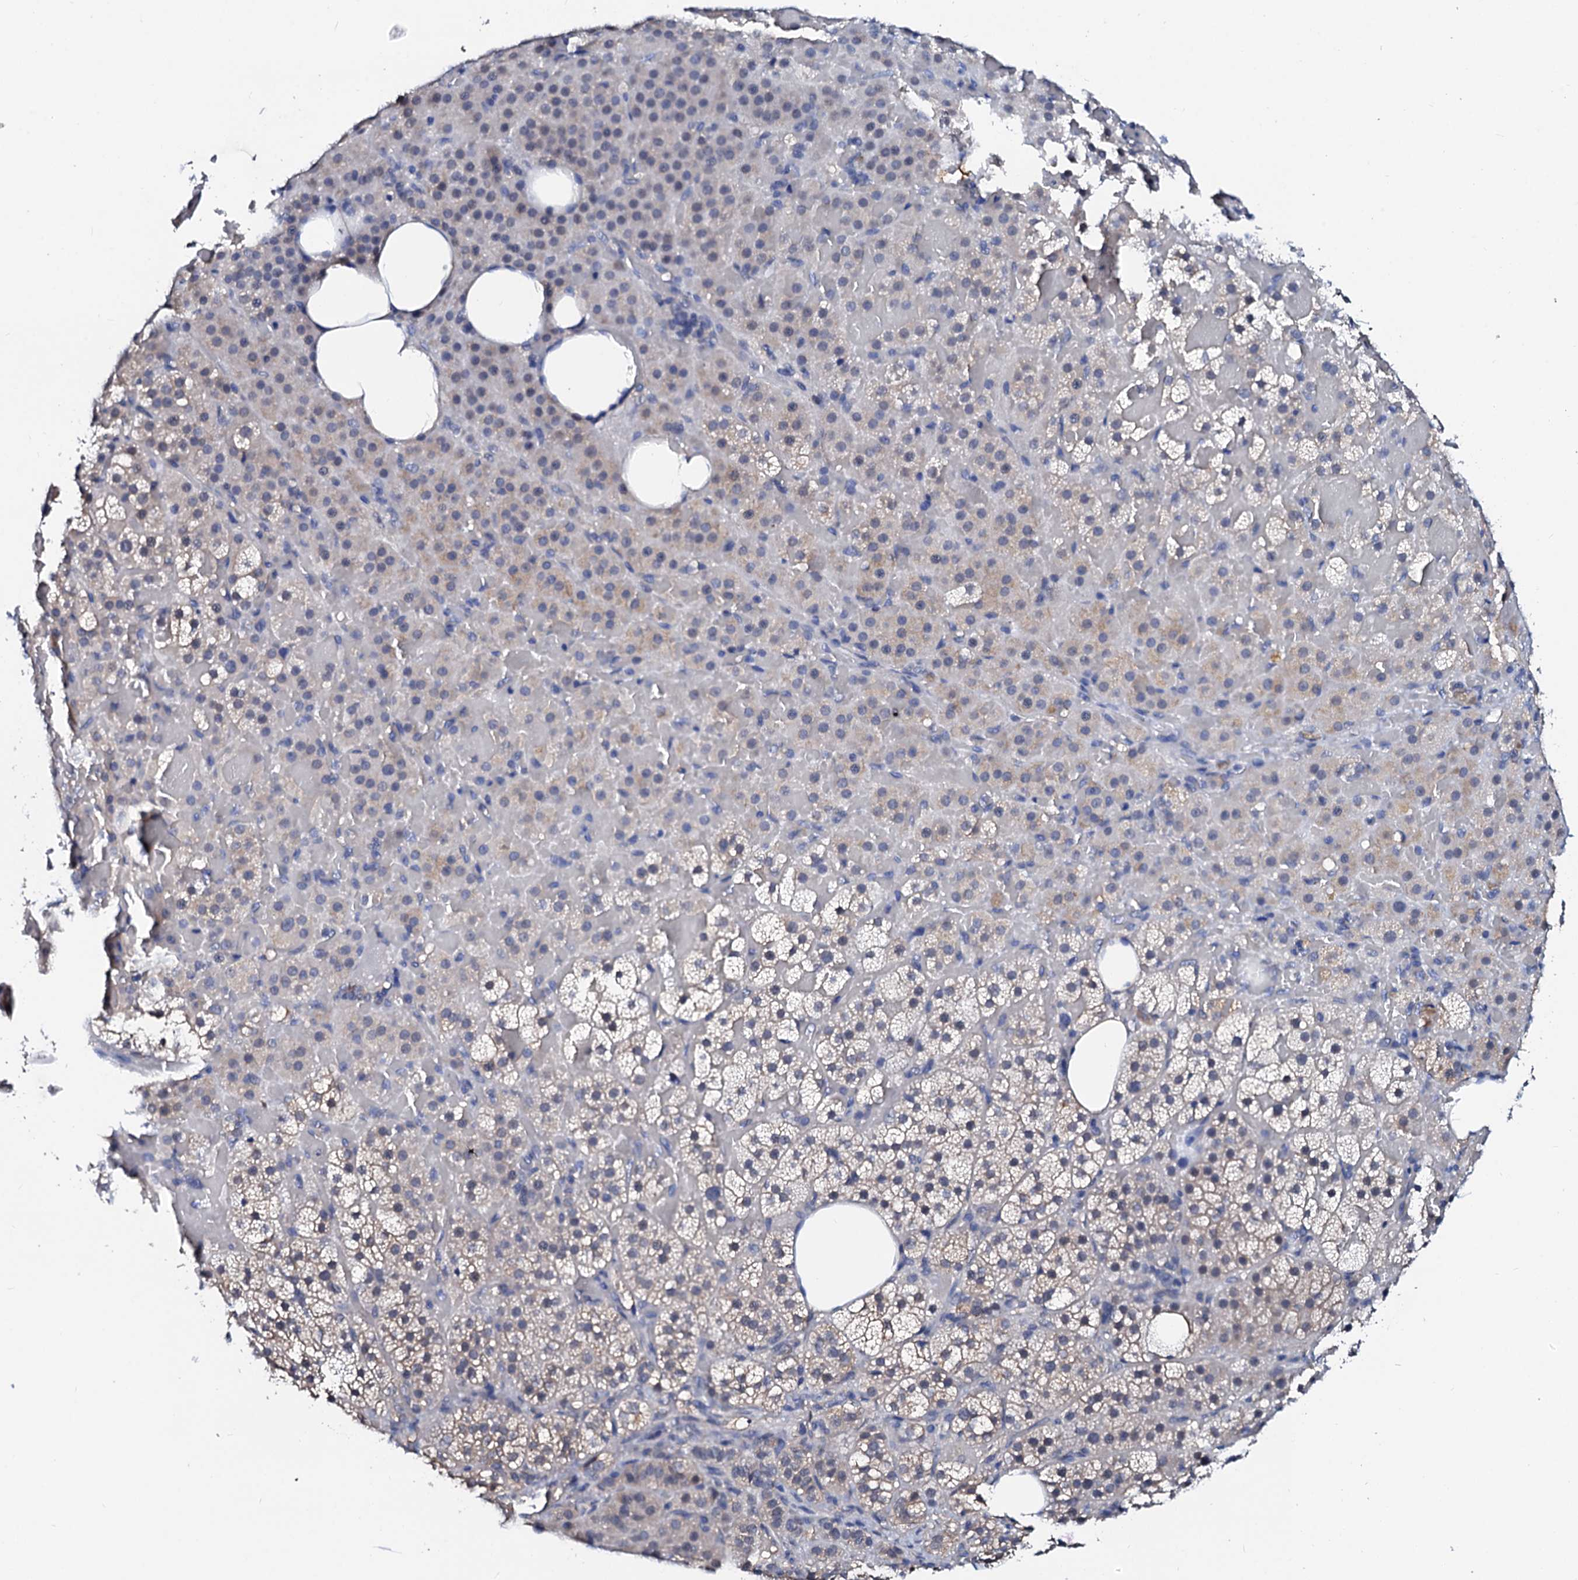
{"staining": {"intensity": "weak", "quantity": "<25%", "location": "cytoplasmic/membranous"}, "tissue": "adrenal gland", "cell_type": "Glandular cells", "image_type": "normal", "snomed": [{"axis": "morphology", "description": "Normal tissue, NOS"}, {"axis": "topography", "description": "Adrenal gland"}], "caption": "IHC image of benign adrenal gland: adrenal gland stained with DAB demonstrates no significant protein staining in glandular cells. (IHC, brightfield microscopy, high magnification).", "gene": "CSN2", "patient": {"sex": "female", "age": 59}}